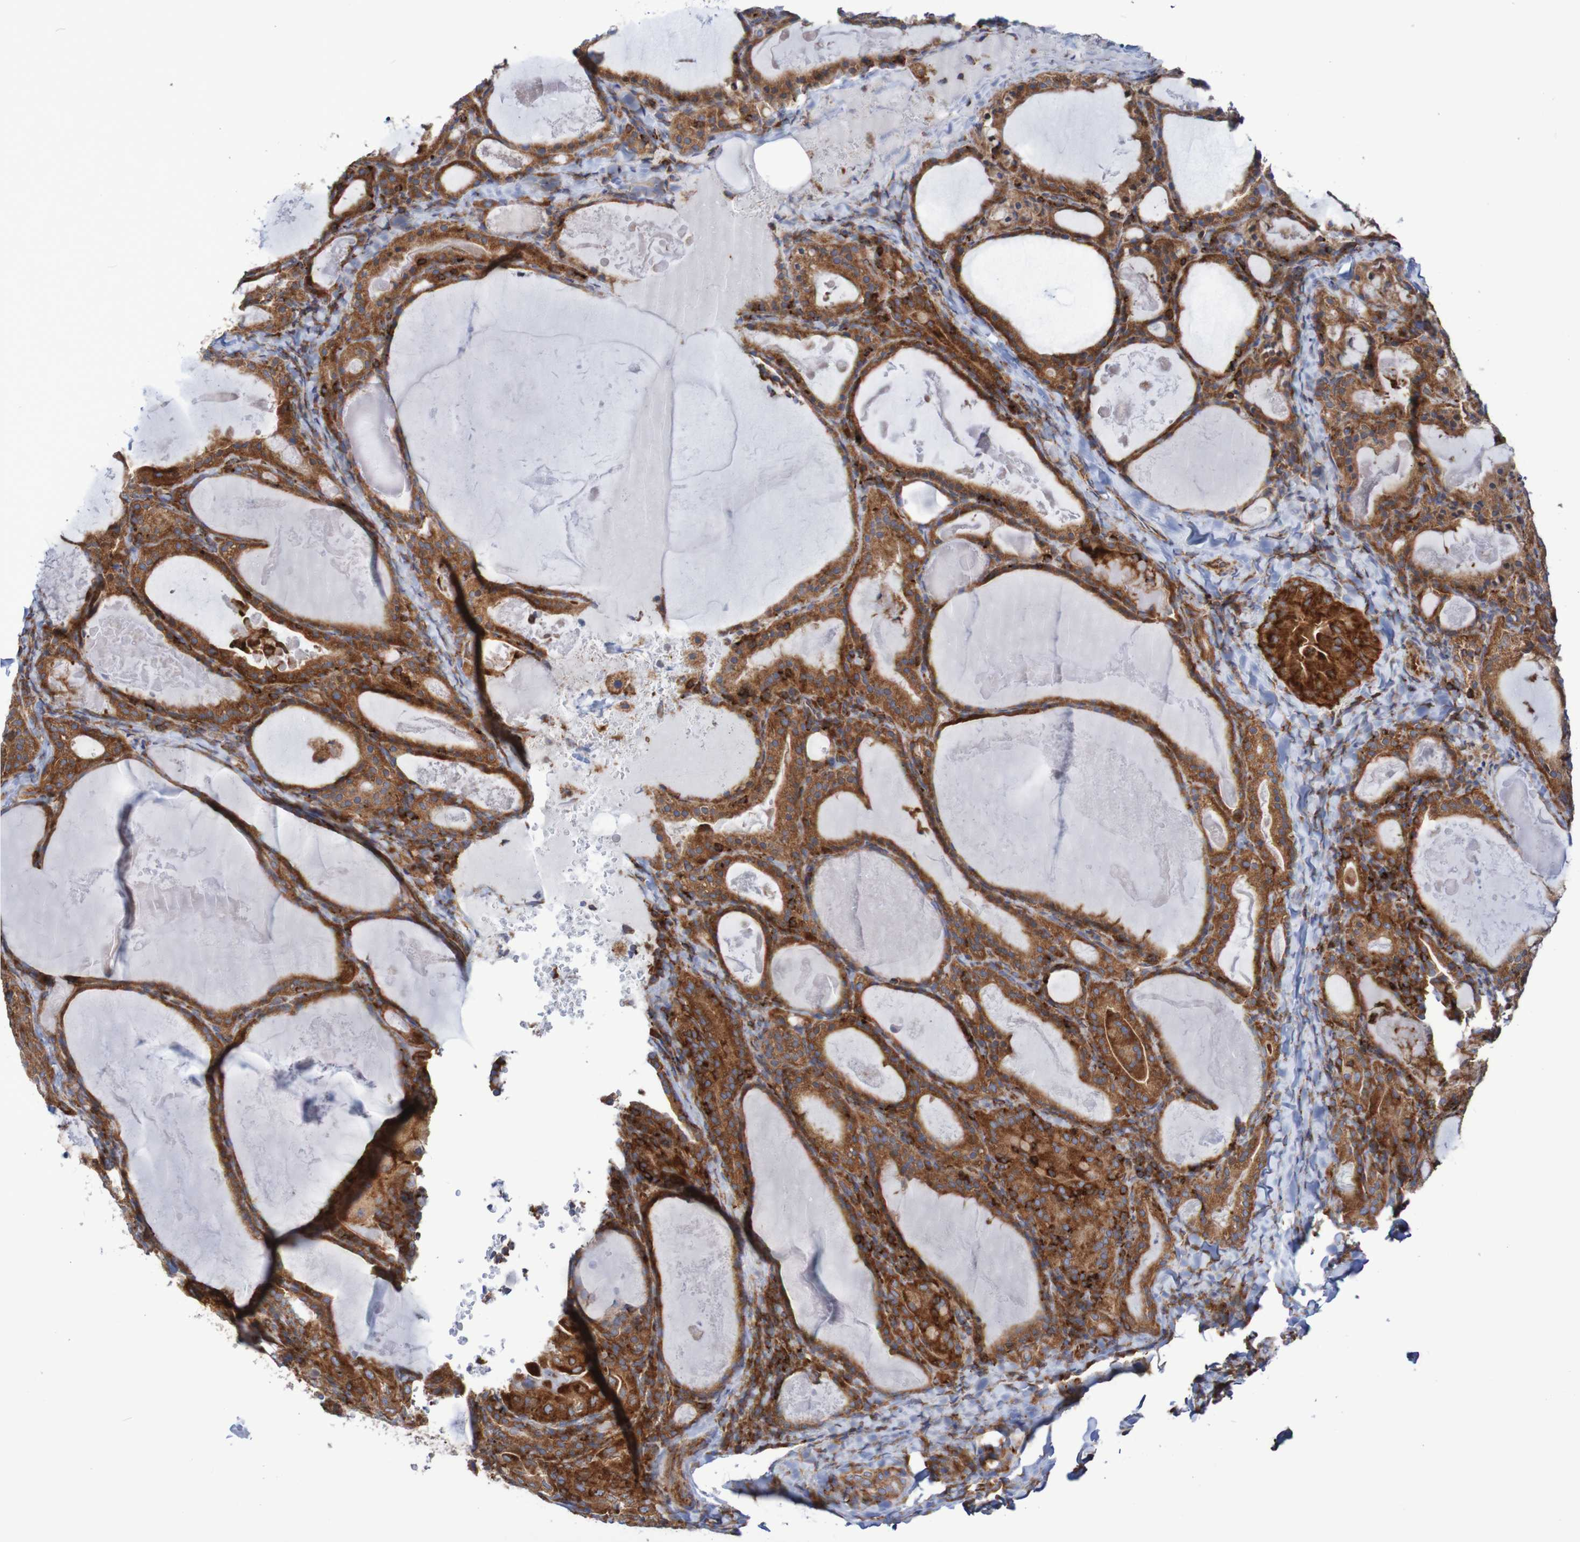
{"staining": {"intensity": "strong", "quantity": ">75%", "location": "cytoplasmic/membranous"}, "tissue": "thyroid cancer", "cell_type": "Tumor cells", "image_type": "cancer", "snomed": [{"axis": "morphology", "description": "Papillary adenocarcinoma, NOS"}, {"axis": "topography", "description": "Thyroid gland"}], "caption": "About >75% of tumor cells in human papillary adenocarcinoma (thyroid) show strong cytoplasmic/membranous protein staining as visualized by brown immunohistochemical staining.", "gene": "FXR2", "patient": {"sex": "female", "age": 42}}